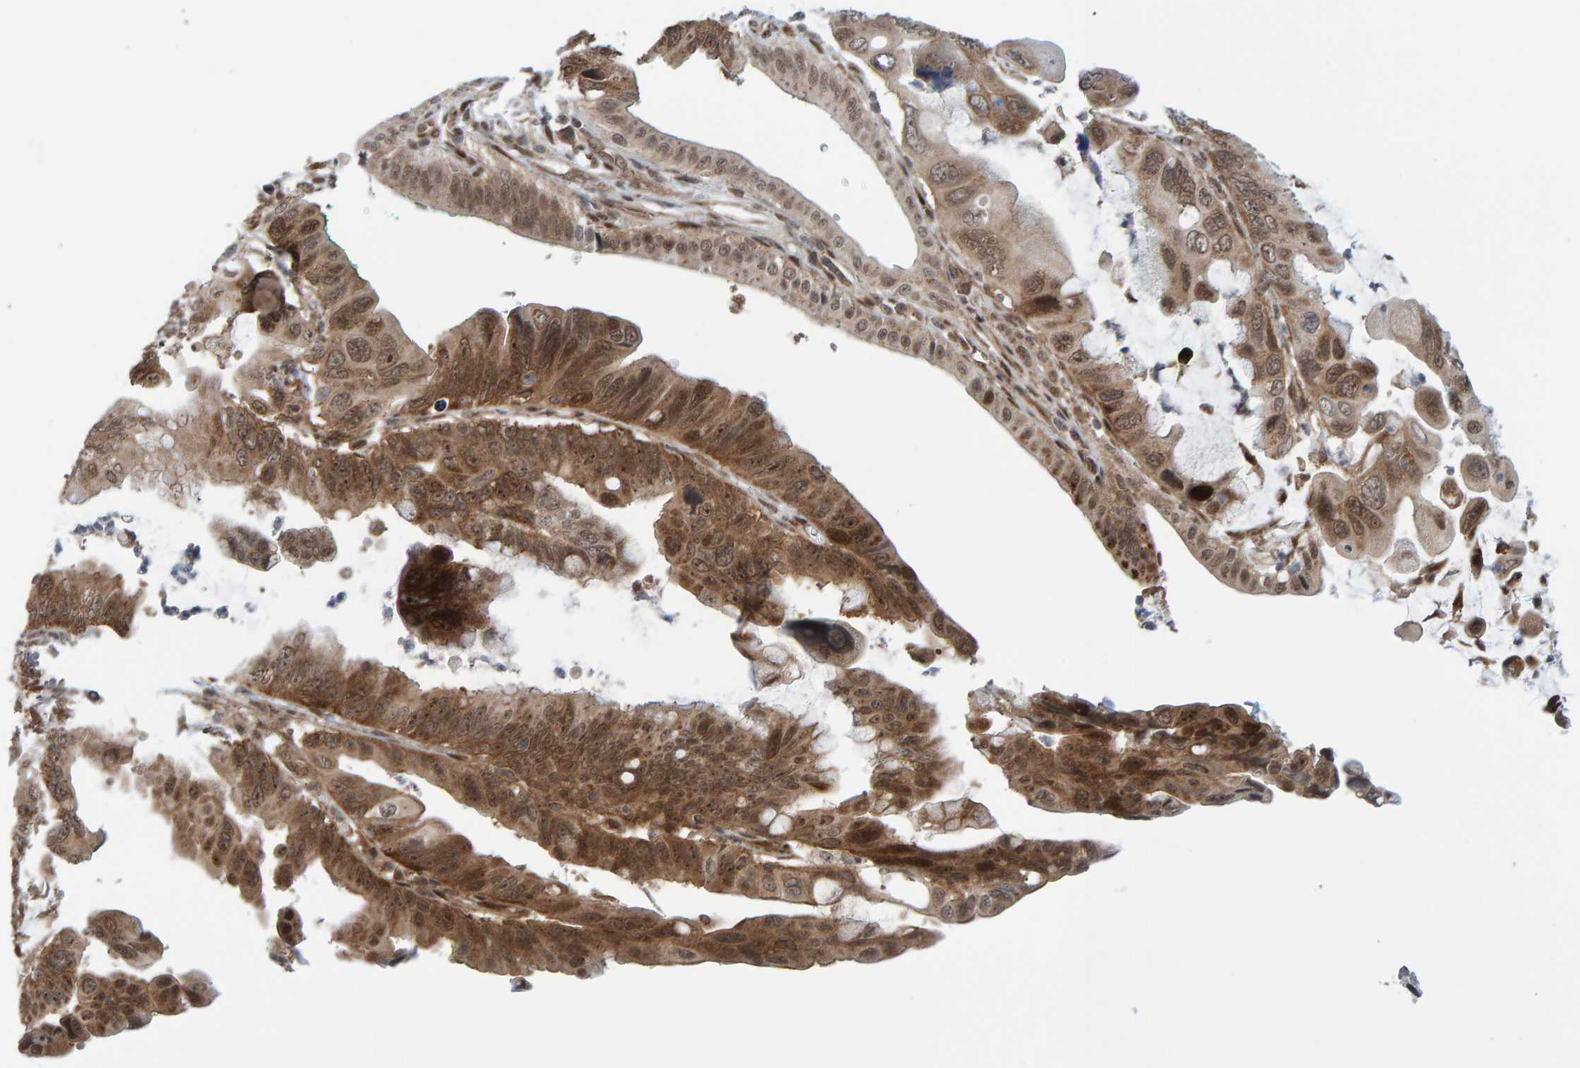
{"staining": {"intensity": "moderate", "quantity": ">75%", "location": "cytoplasmic/membranous,nuclear"}, "tissue": "pancreatic cancer", "cell_type": "Tumor cells", "image_type": "cancer", "snomed": [{"axis": "morphology", "description": "Adenocarcinoma, NOS"}, {"axis": "topography", "description": "Pancreas"}], "caption": "The immunohistochemical stain labels moderate cytoplasmic/membranous and nuclear staining in tumor cells of pancreatic cancer (adenocarcinoma) tissue. The protein is stained brown, and the nuclei are stained in blue (DAB IHC with brightfield microscopy, high magnification).", "gene": "ZNF366", "patient": {"sex": "female", "age": 72}}